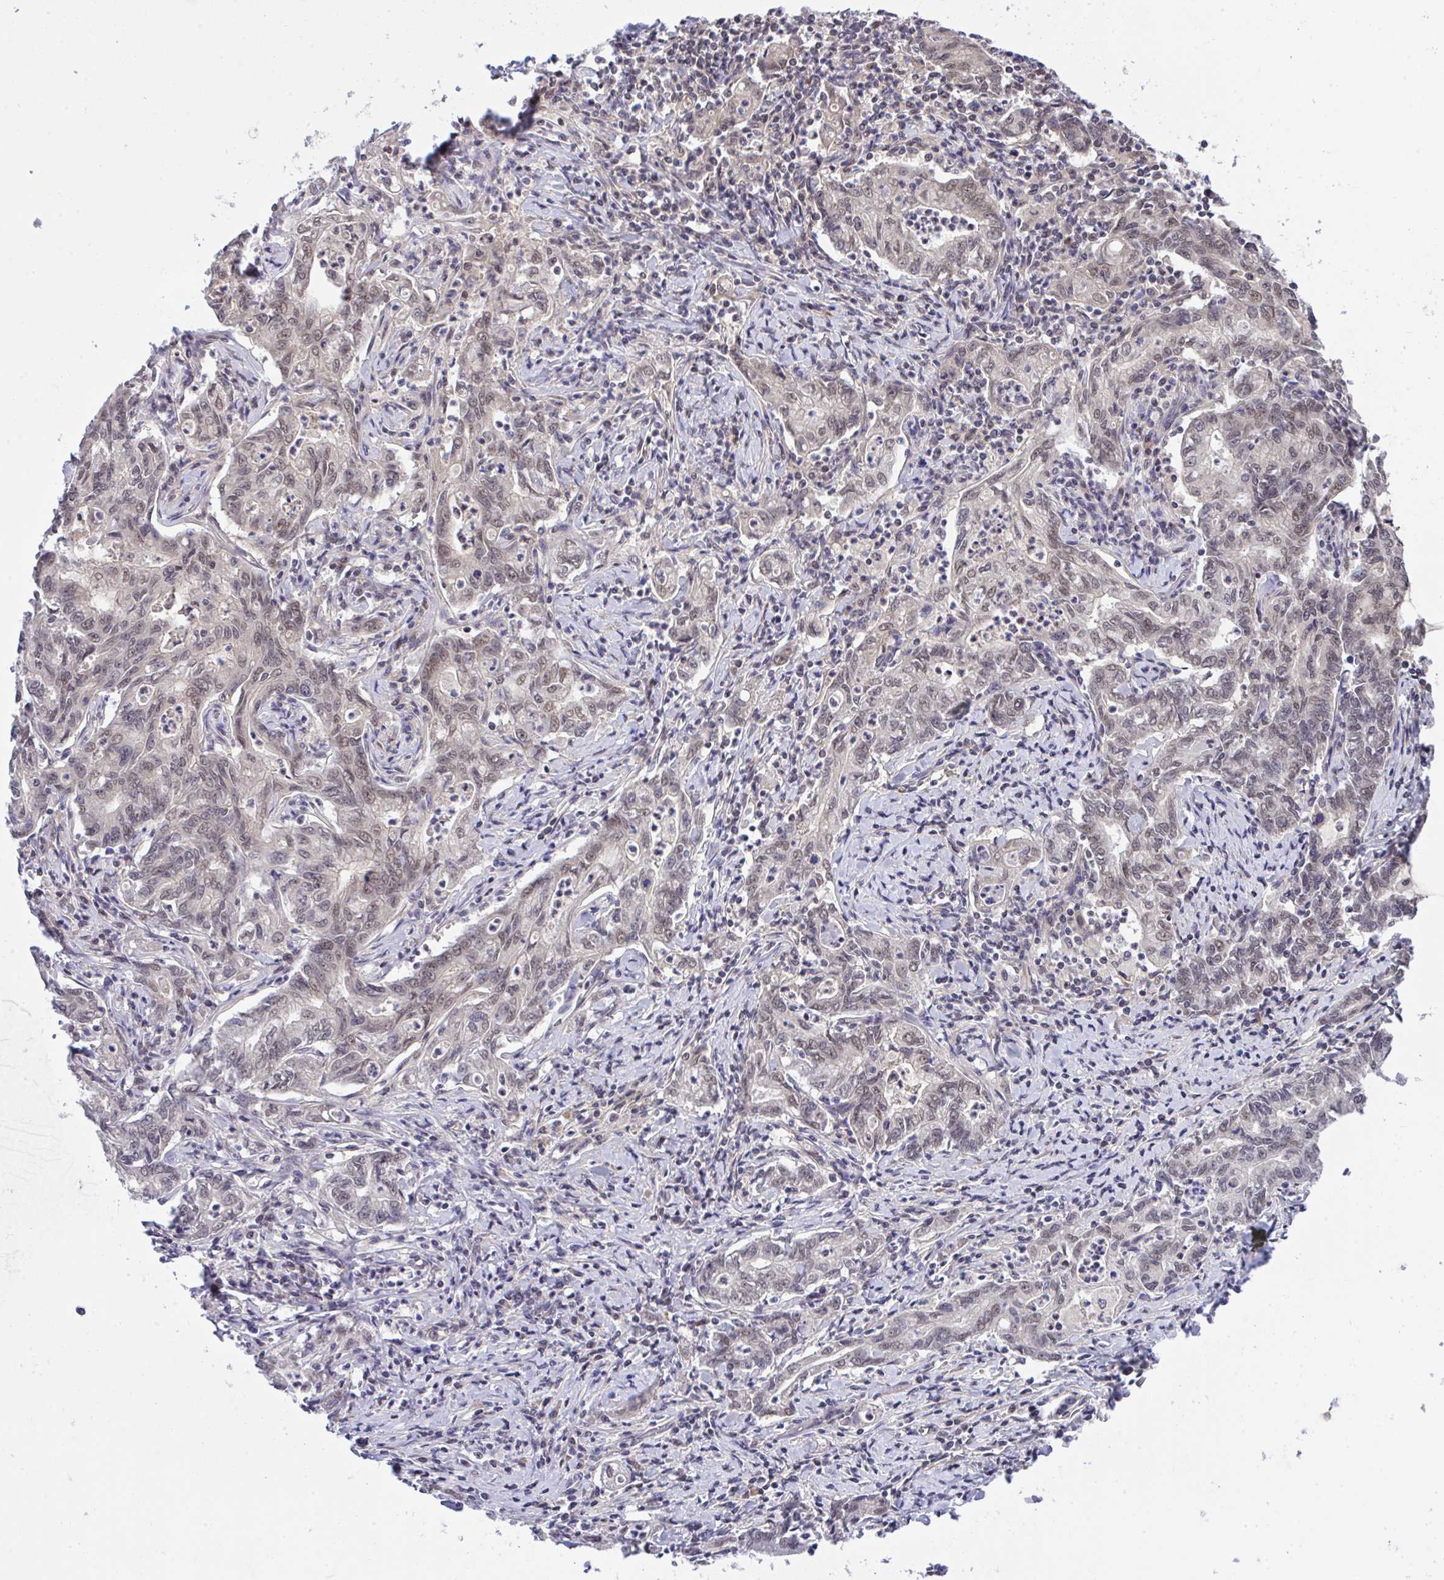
{"staining": {"intensity": "weak", "quantity": ">75%", "location": "nuclear"}, "tissue": "stomach cancer", "cell_type": "Tumor cells", "image_type": "cancer", "snomed": [{"axis": "morphology", "description": "Adenocarcinoma, NOS"}, {"axis": "topography", "description": "Stomach, upper"}], "caption": "Immunohistochemistry (IHC) (DAB) staining of stomach cancer (adenocarcinoma) shows weak nuclear protein expression in about >75% of tumor cells.", "gene": "C9orf64", "patient": {"sex": "female", "age": 79}}